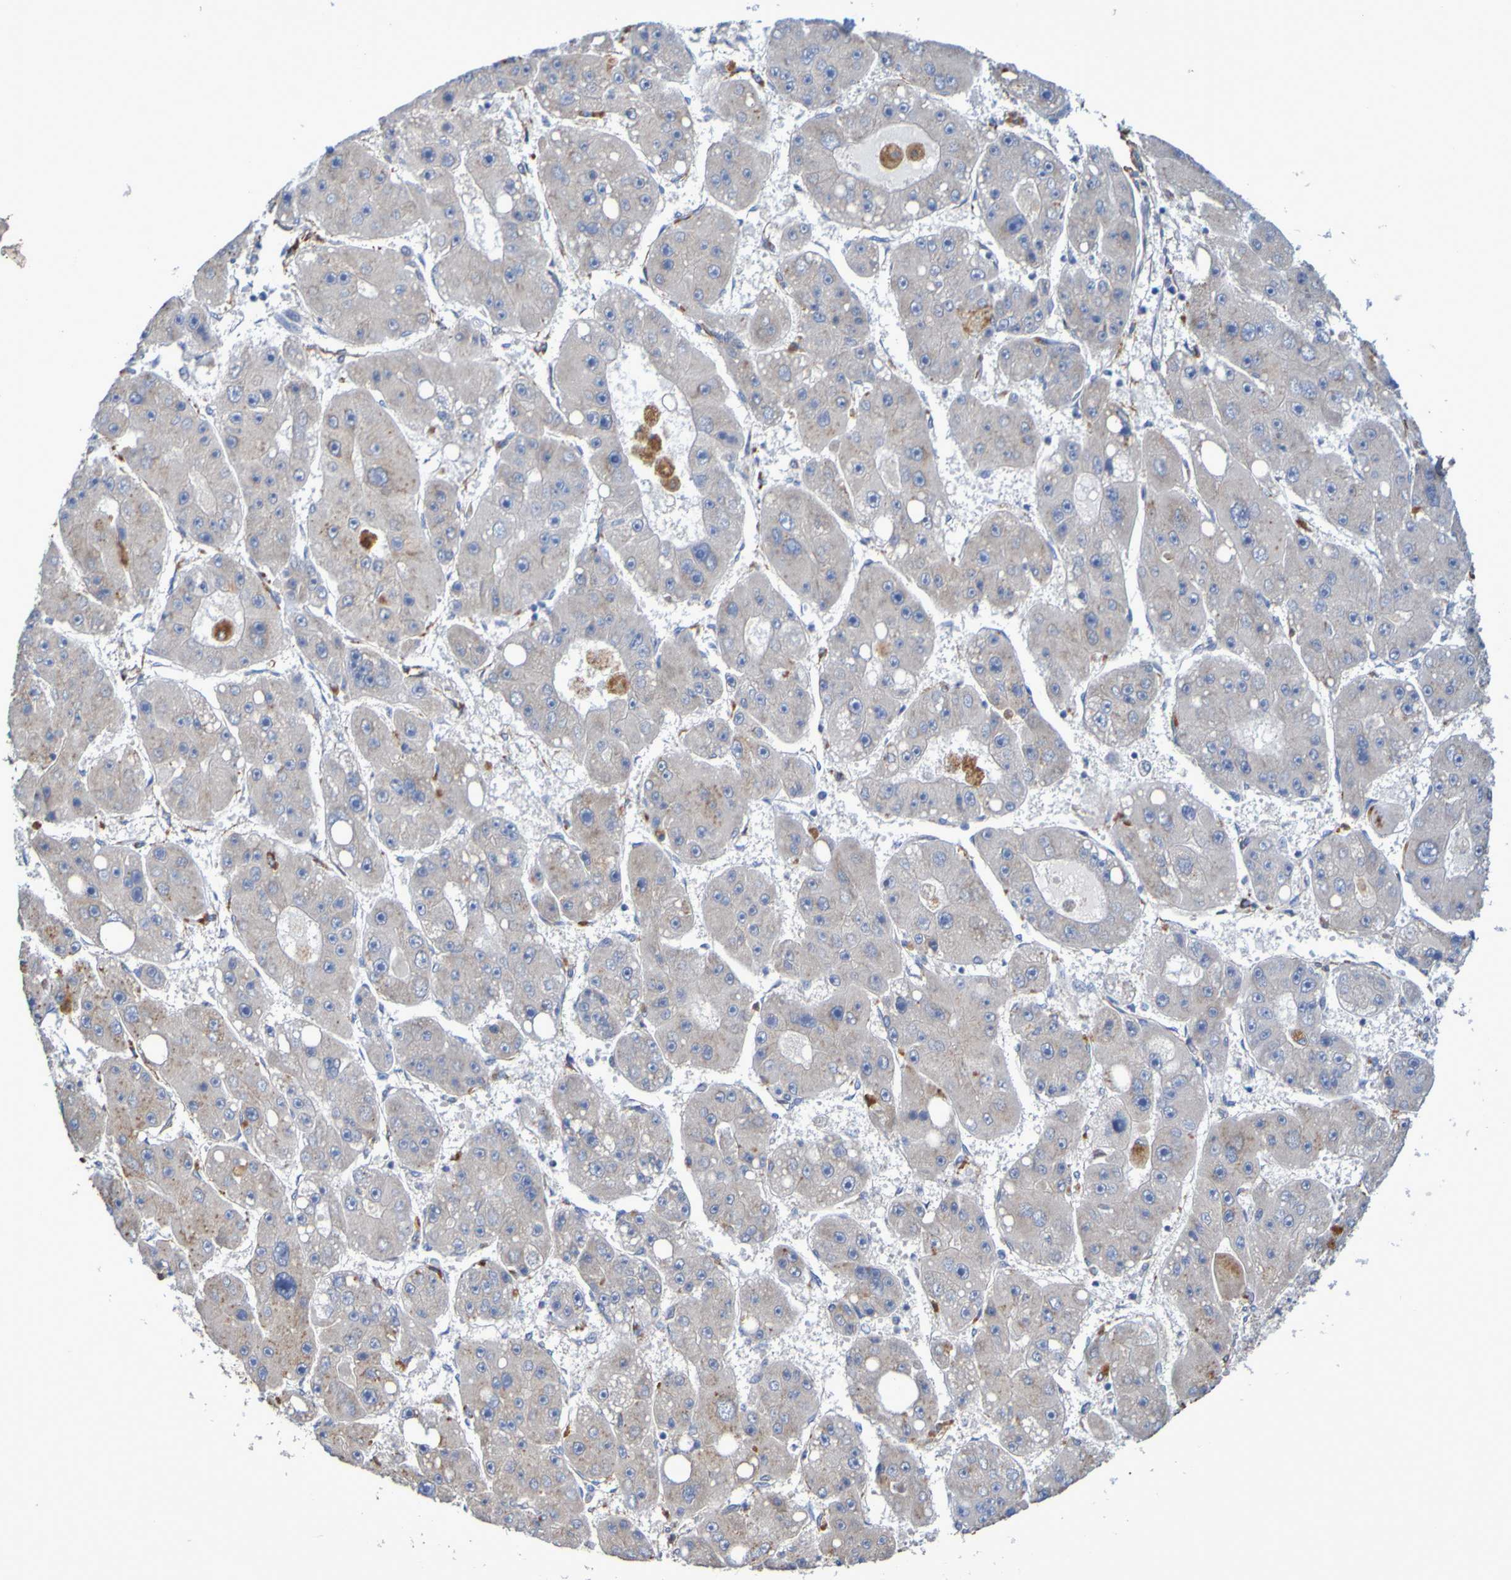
{"staining": {"intensity": "weak", "quantity": ">75%", "location": "cytoplasmic/membranous"}, "tissue": "liver cancer", "cell_type": "Tumor cells", "image_type": "cancer", "snomed": [{"axis": "morphology", "description": "Carcinoma, Hepatocellular, NOS"}, {"axis": "topography", "description": "Liver"}], "caption": "Hepatocellular carcinoma (liver) stained for a protein (brown) exhibits weak cytoplasmic/membranous positive staining in about >75% of tumor cells.", "gene": "SRPRB", "patient": {"sex": "female", "age": 61}}